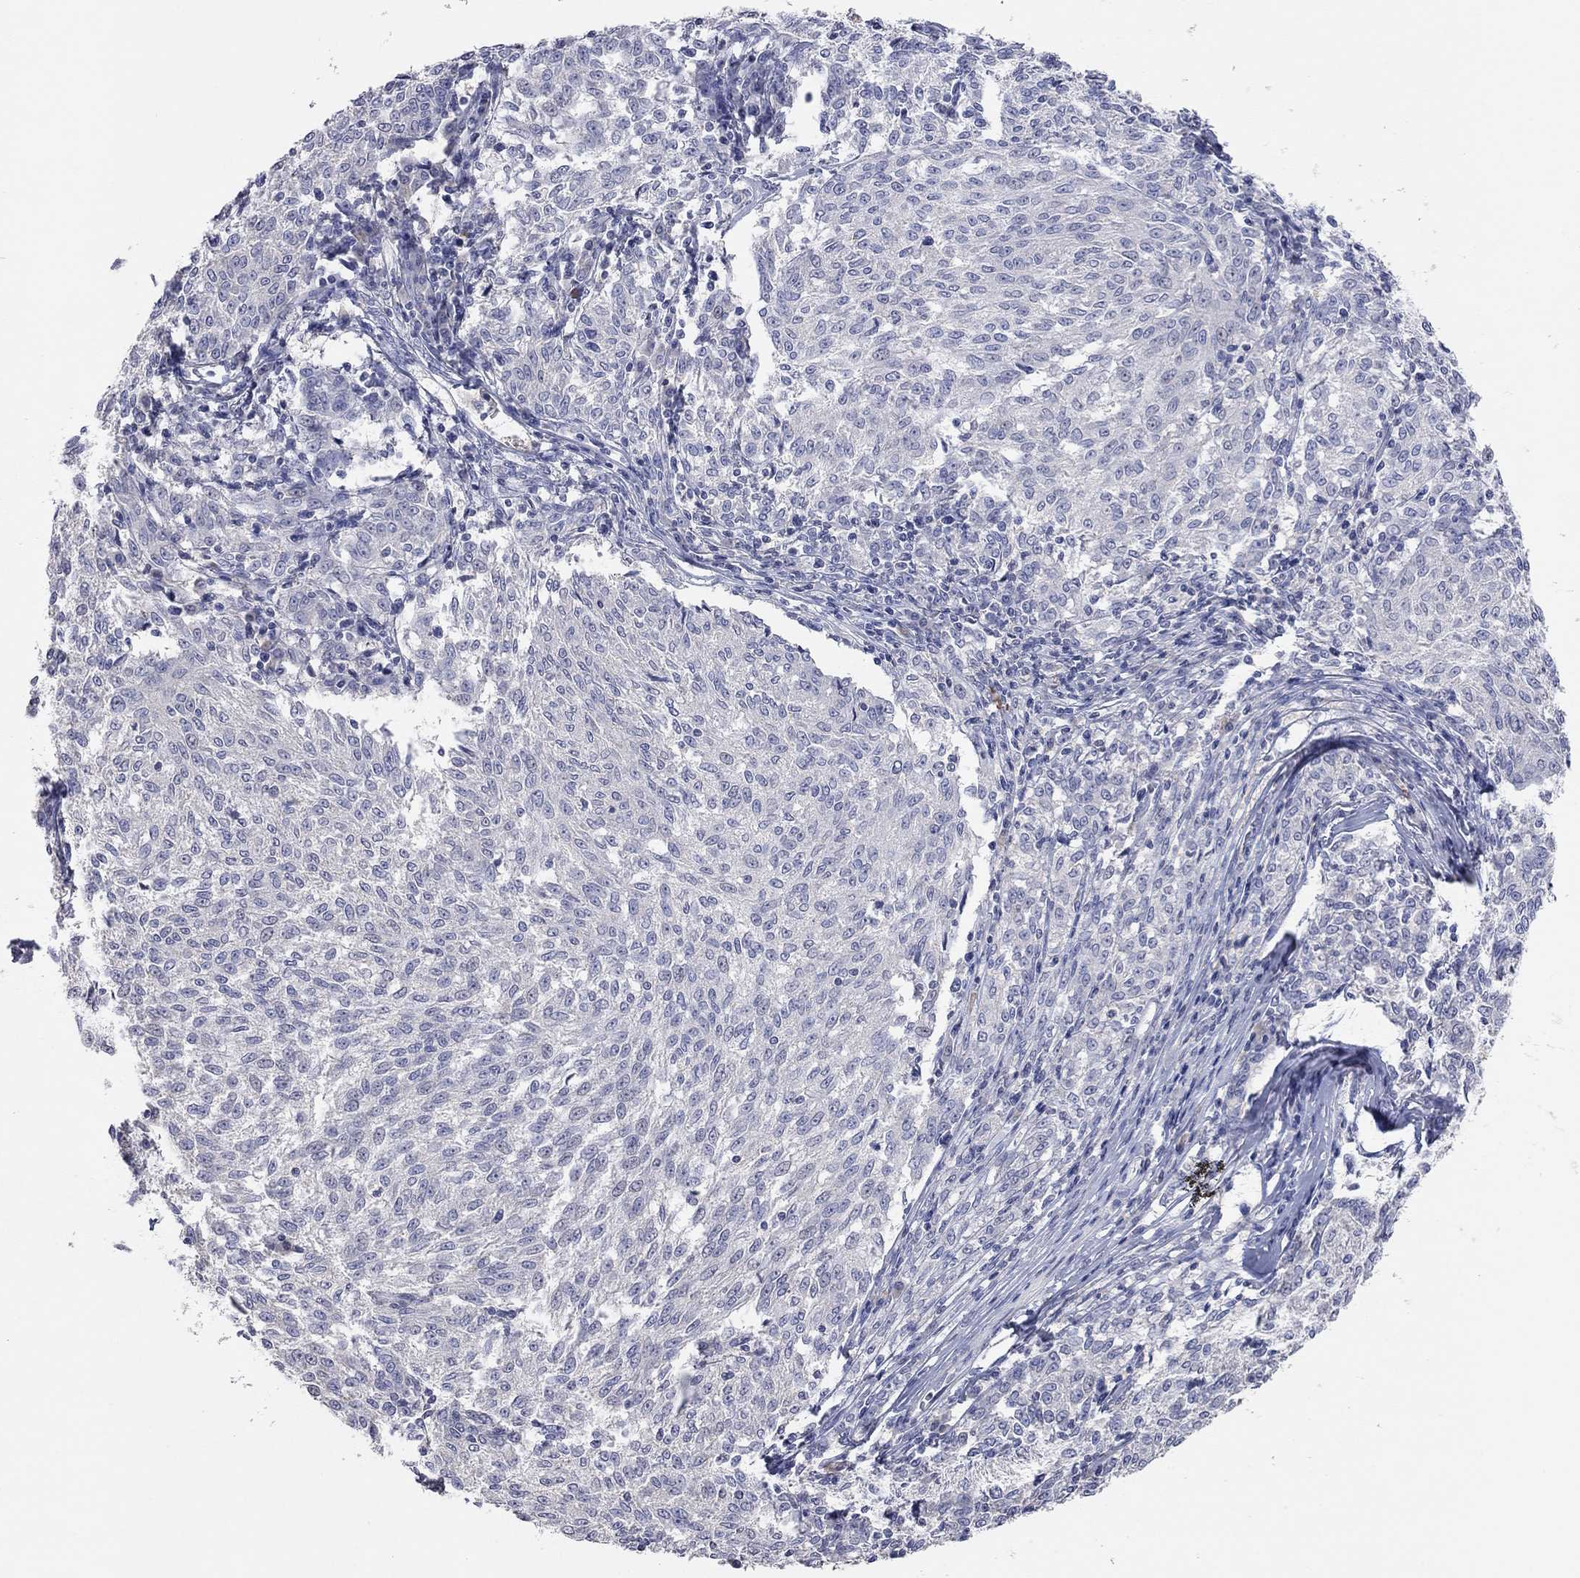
{"staining": {"intensity": "negative", "quantity": "none", "location": "none"}, "tissue": "melanoma", "cell_type": "Tumor cells", "image_type": "cancer", "snomed": [{"axis": "morphology", "description": "Malignant melanoma, NOS"}, {"axis": "topography", "description": "Skin"}], "caption": "Tumor cells show no significant positivity in malignant melanoma.", "gene": "MMP13", "patient": {"sex": "female", "age": 72}}